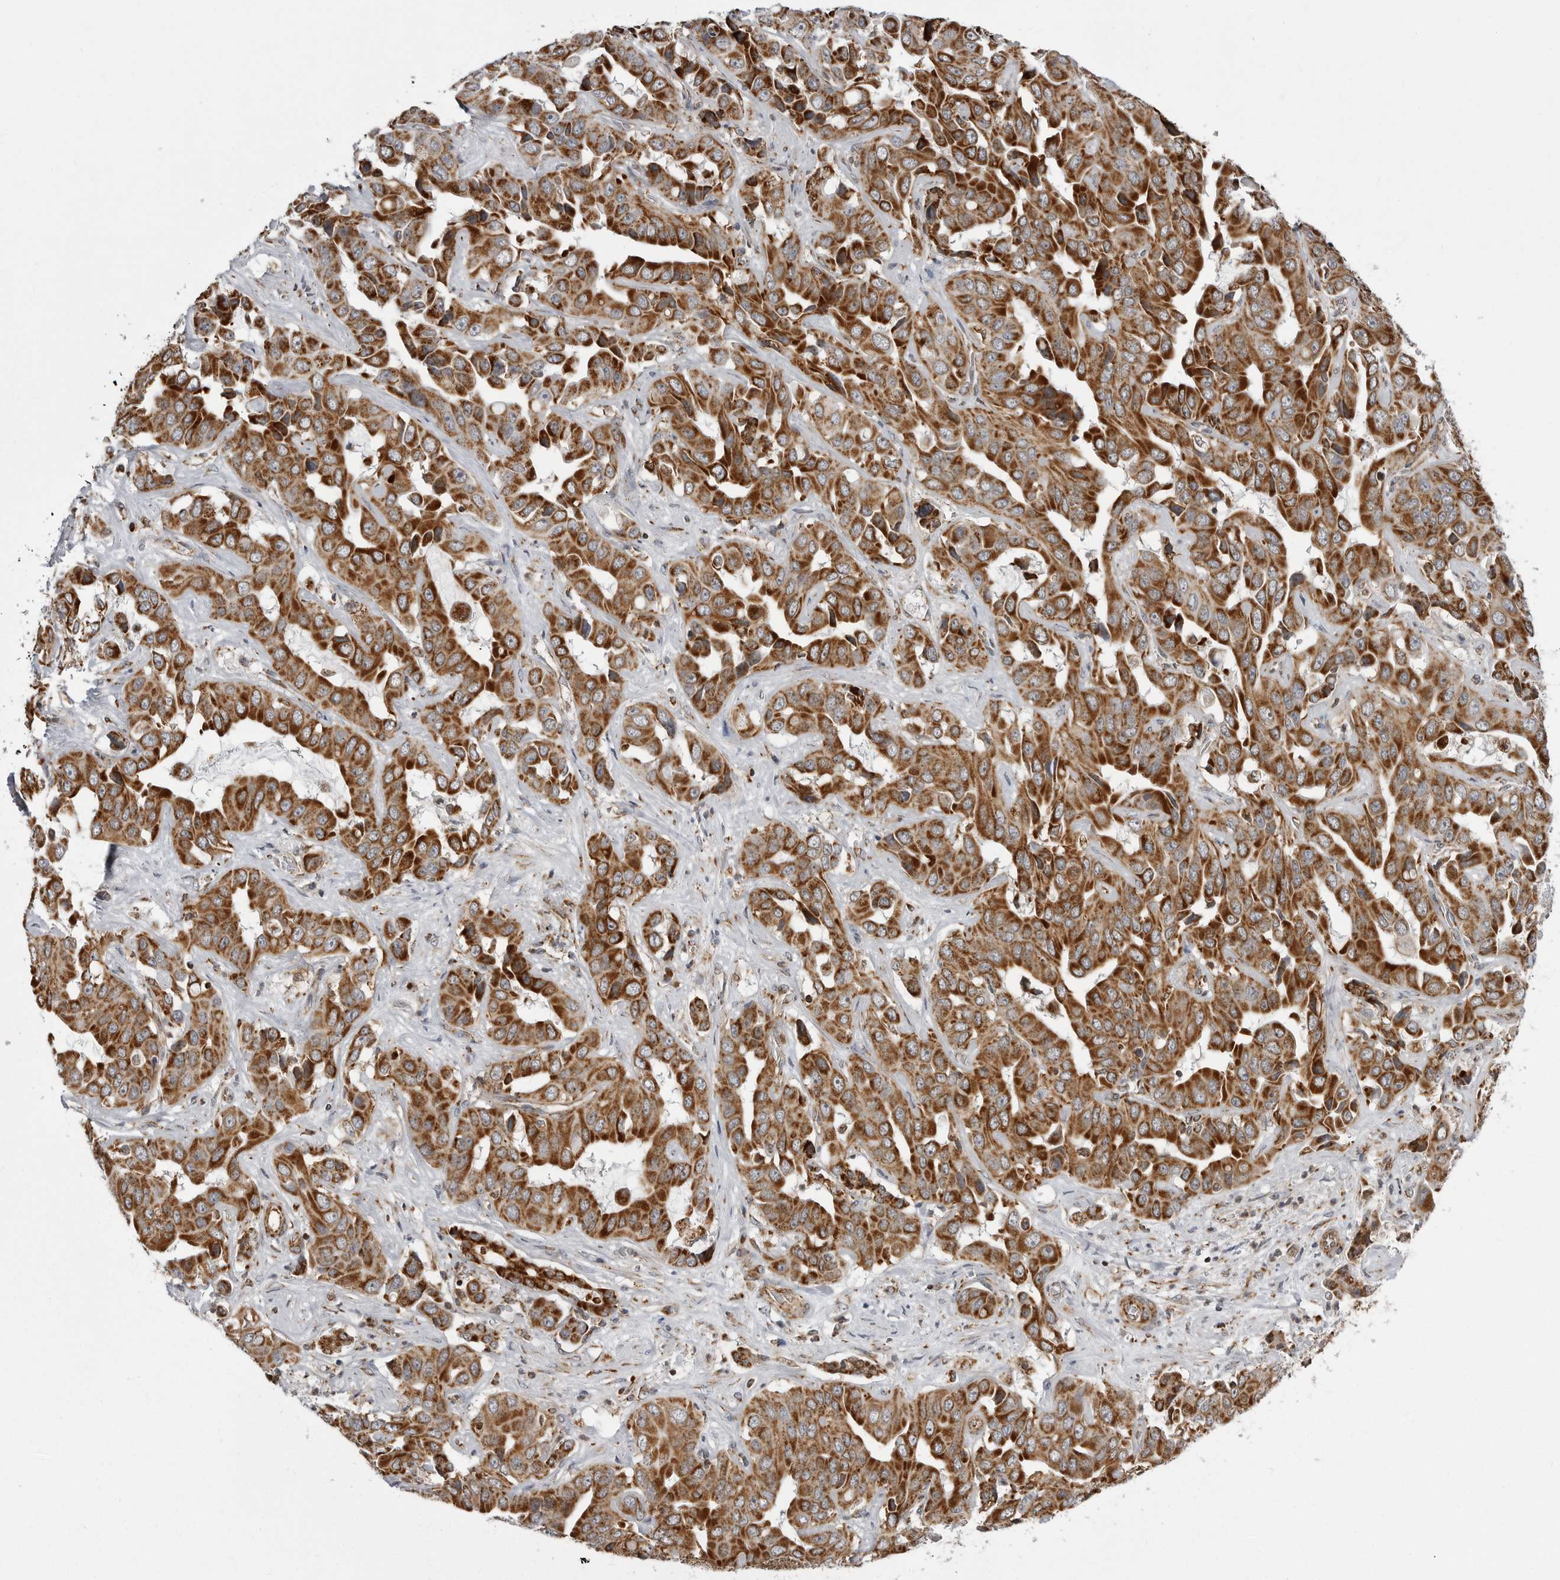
{"staining": {"intensity": "strong", "quantity": ">75%", "location": "cytoplasmic/membranous"}, "tissue": "liver cancer", "cell_type": "Tumor cells", "image_type": "cancer", "snomed": [{"axis": "morphology", "description": "Cholangiocarcinoma"}, {"axis": "topography", "description": "Liver"}], "caption": "Immunohistochemical staining of liver cancer (cholangiocarcinoma) demonstrates high levels of strong cytoplasmic/membranous positivity in about >75% of tumor cells.", "gene": "FH", "patient": {"sex": "female", "age": 52}}